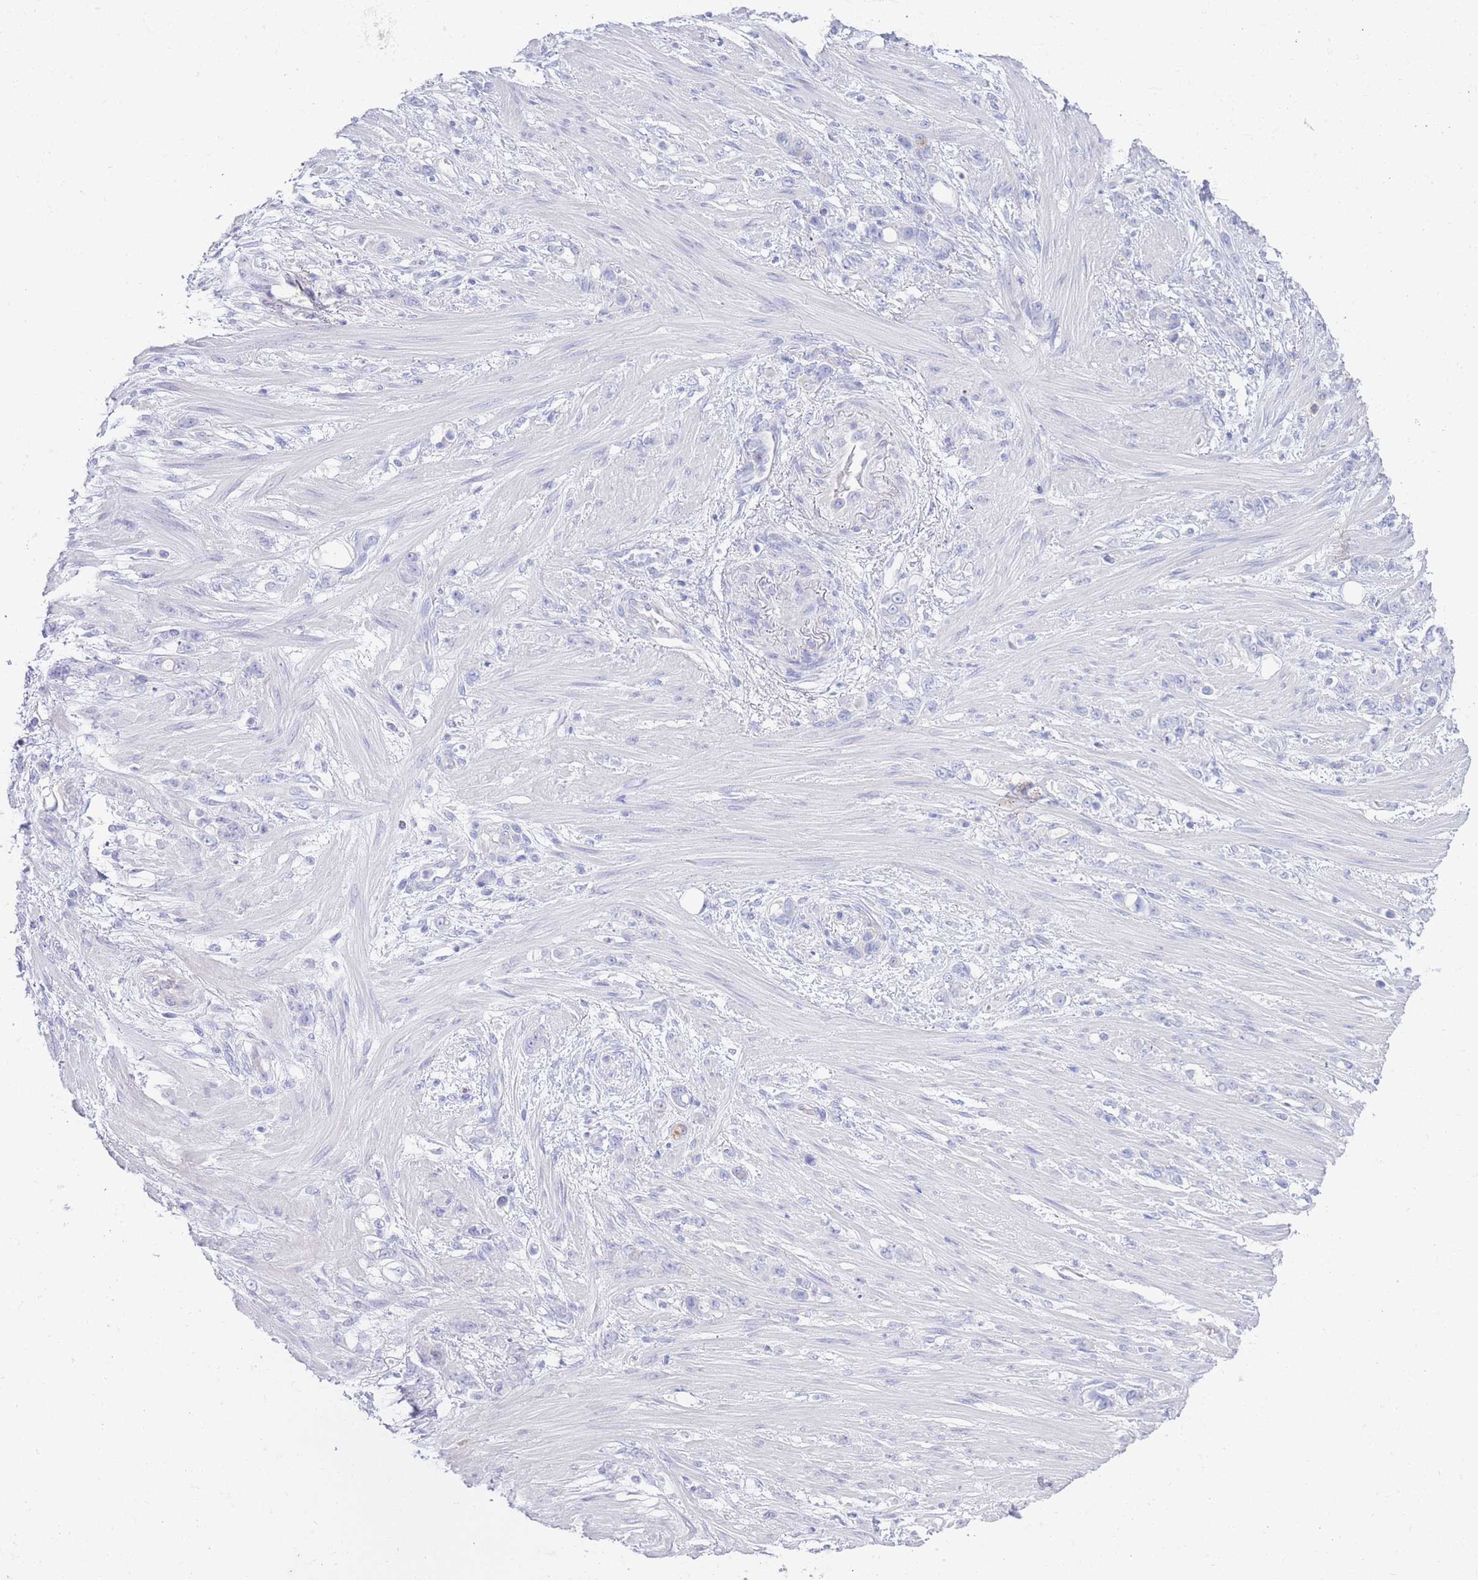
{"staining": {"intensity": "negative", "quantity": "none", "location": "none"}, "tissue": "stomach cancer", "cell_type": "Tumor cells", "image_type": "cancer", "snomed": [{"axis": "morphology", "description": "Normal tissue, NOS"}, {"axis": "morphology", "description": "Adenocarcinoma, NOS"}, {"axis": "topography", "description": "Stomach"}], "caption": "A photomicrograph of adenocarcinoma (stomach) stained for a protein reveals no brown staining in tumor cells.", "gene": "LRRC37A", "patient": {"sex": "female", "age": 79}}